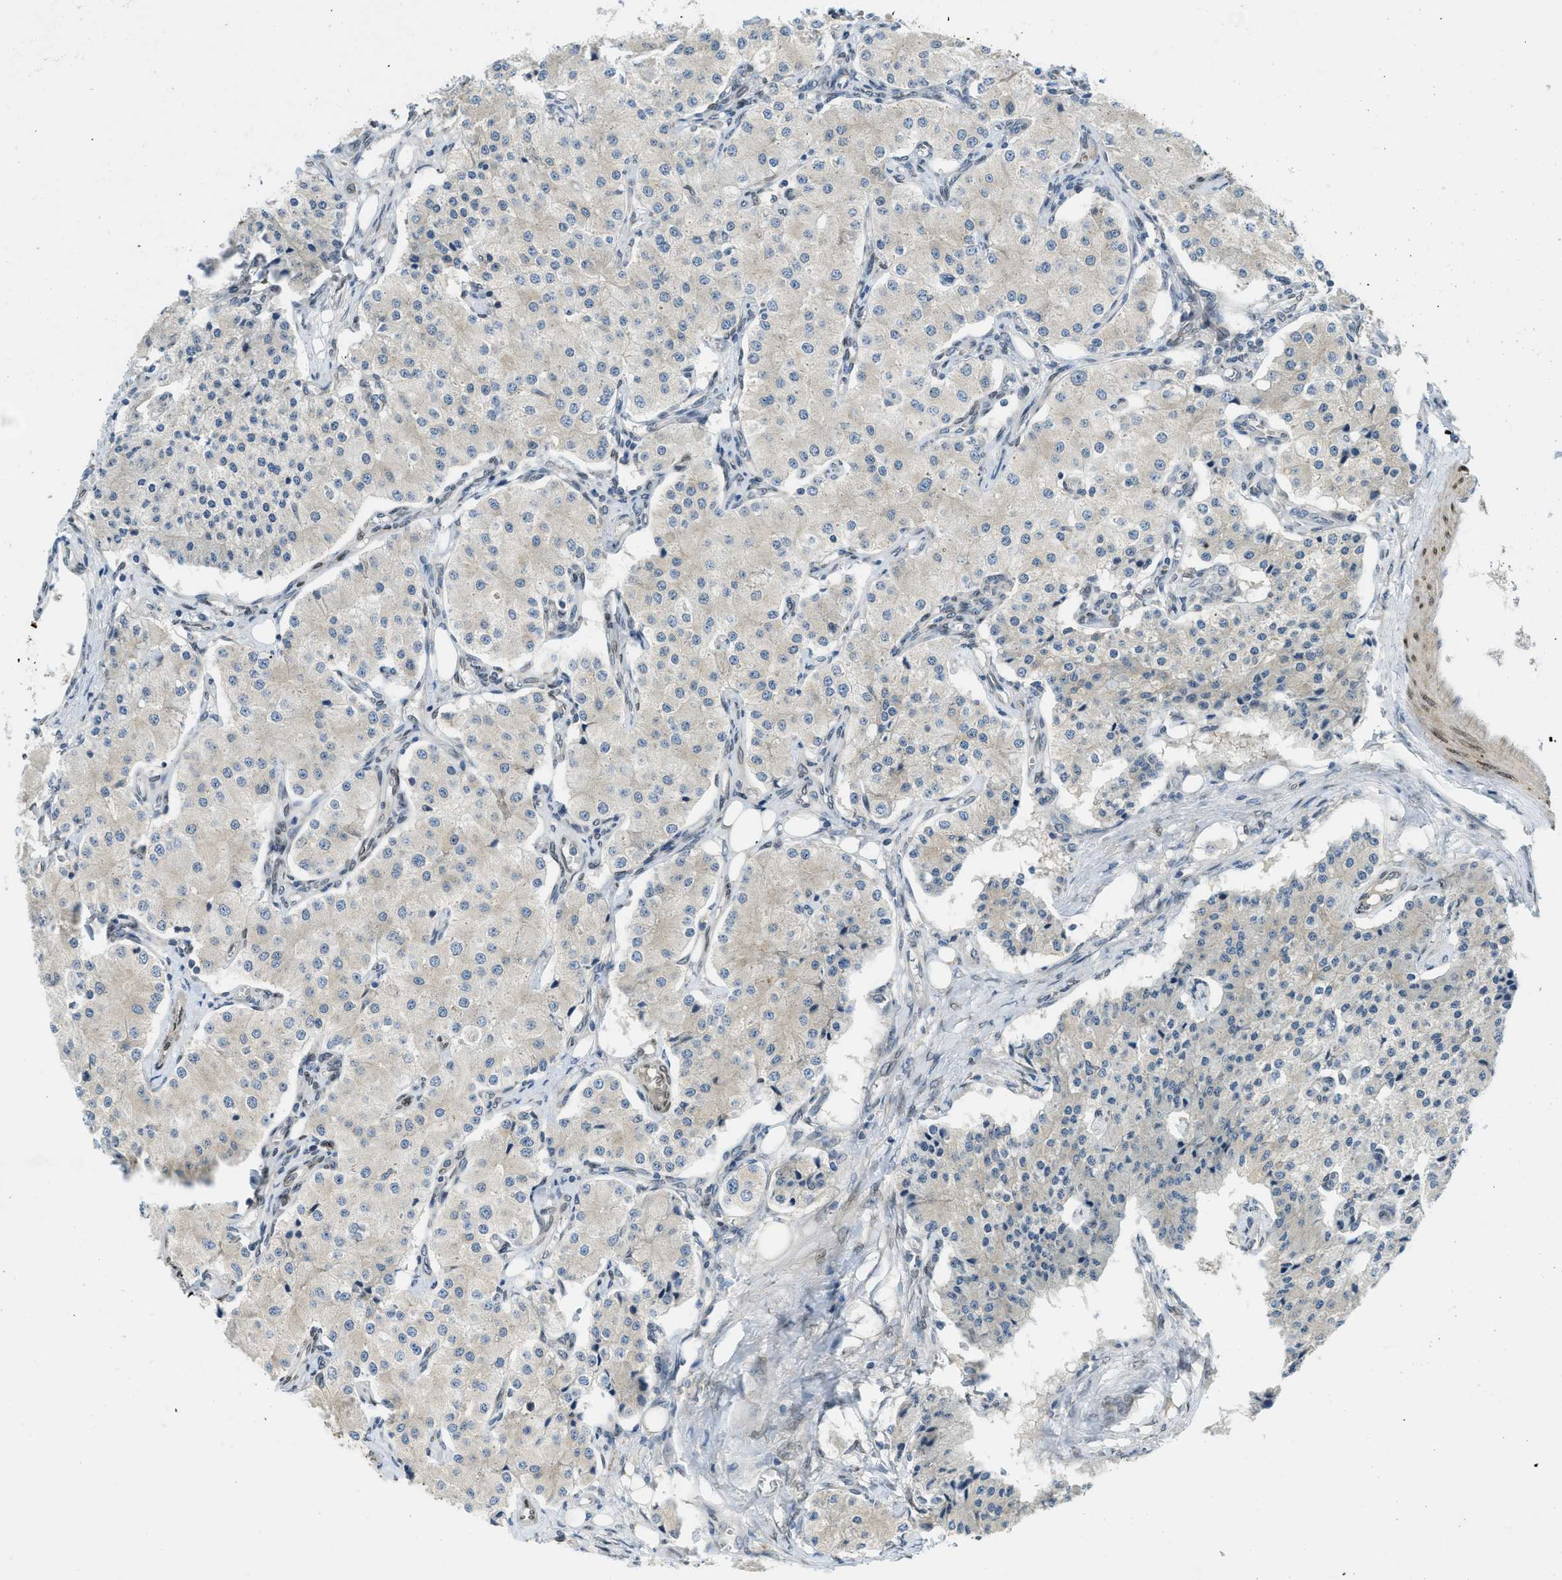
{"staining": {"intensity": "negative", "quantity": "none", "location": "none"}, "tissue": "carcinoid", "cell_type": "Tumor cells", "image_type": "cancer", "snomed": [{"axis": "morphology", "description": "Carcinoid, malignant, NOS"}, {"axis": "topography", "description": "Colon"}], "caption": "DAB immunohistochemical staining of carcinoid (malignant) exhibits no significant positivity in tumor cells. The staining was performed using DAB (3,3'-diaminobenzidine) to visualize the protein expression in brown, while the nuclei were stained in blue with hematoxylin (Magnification: 20x).", "gene": "EIF2AK3", "patient": {"sex": "female", "age": 52}}